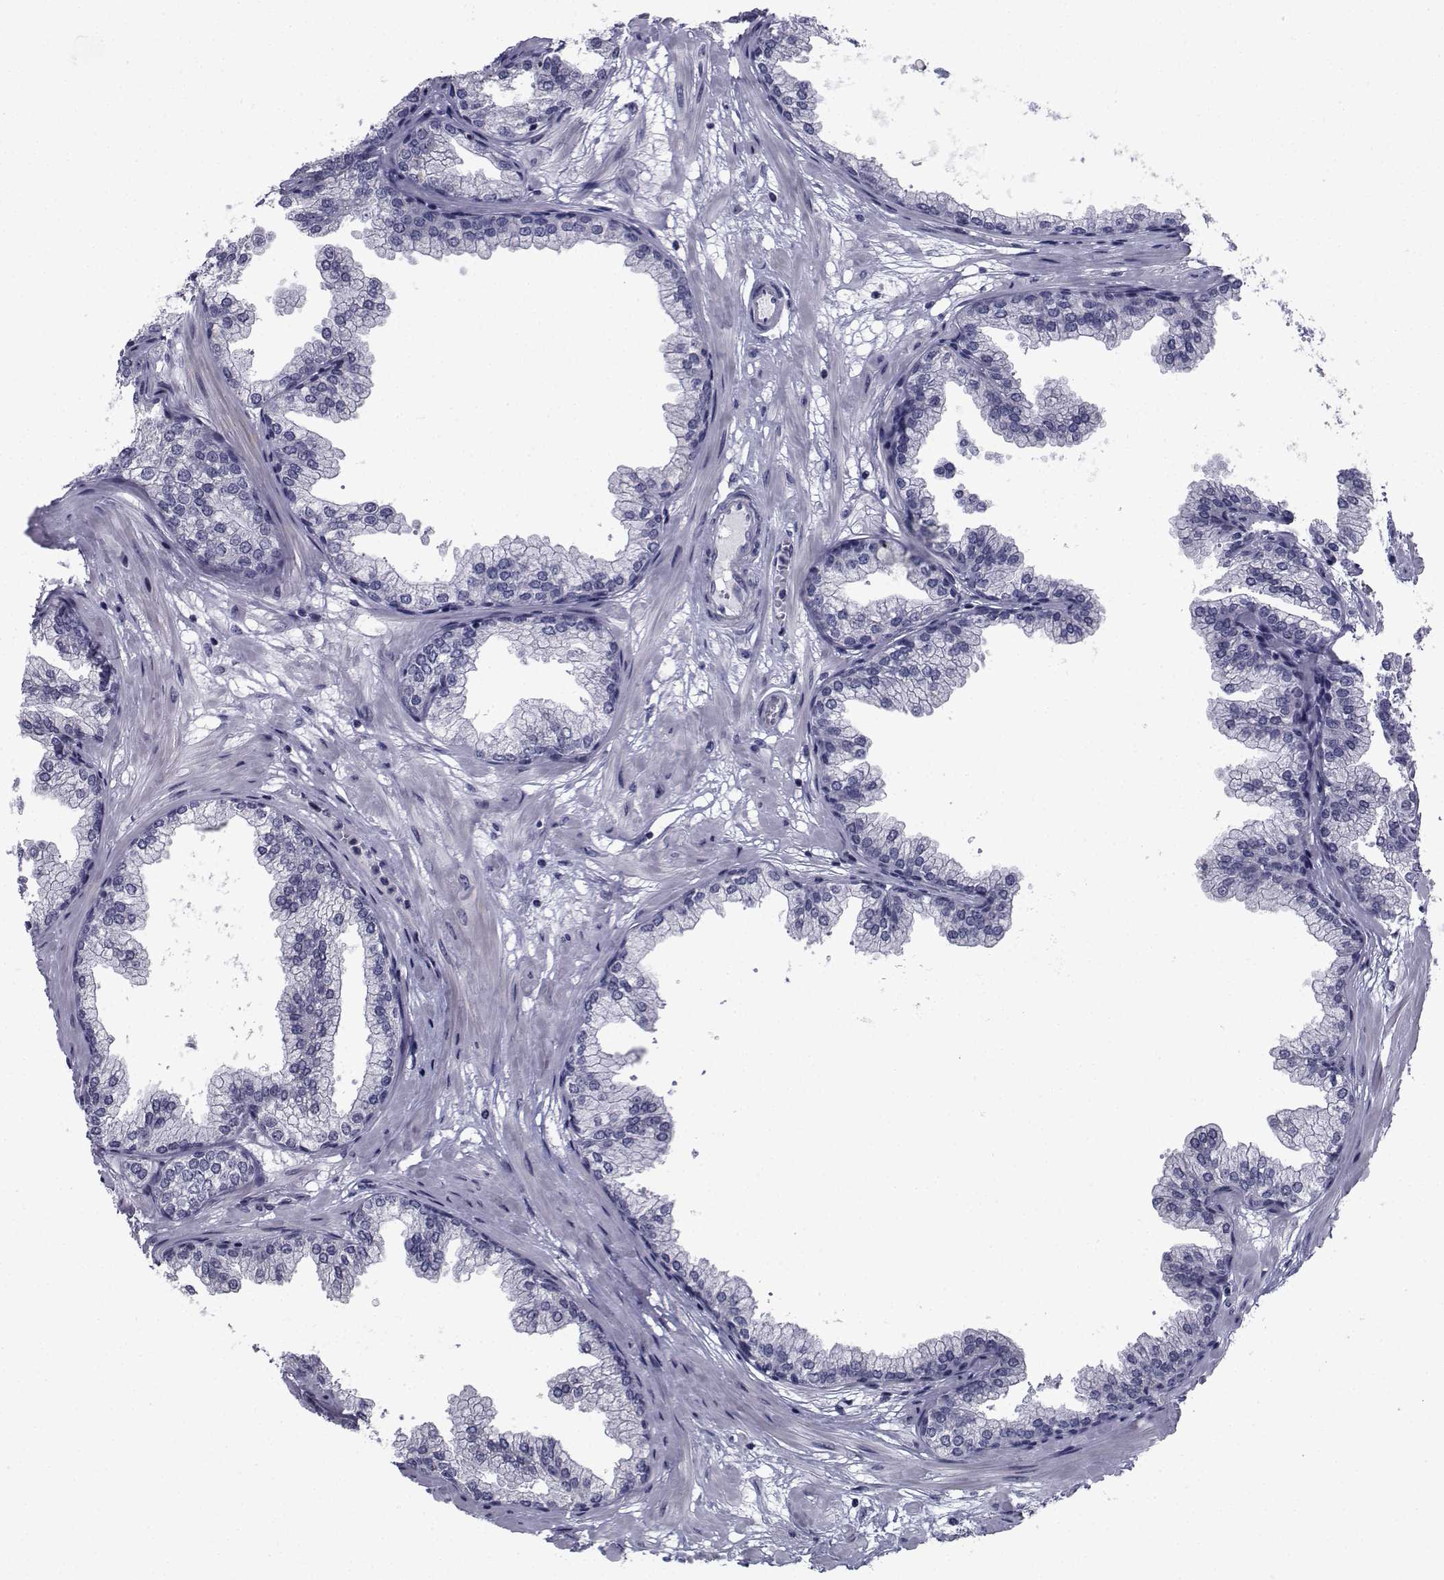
{"staining": {"intensity": "negative", "quantity": "none", "location": "none"}, "tissue": "prostate", "cell_type": "Glandular cells", "image_type": "normal", "snomed": [{"axis": "morphology", "description": "Normal tissue, NOS"}, {"axis": "topography", "description": "Prostate"}], "caption": "Benign prostate was stained to show a protein in brown. There is no significant positivity in glandular cells. (Immunohistochemistry (ihc), brightfield microscopy, high magnification).", "gene": "CHRNA1", "patient": {"sex": "male", "age": 37}}